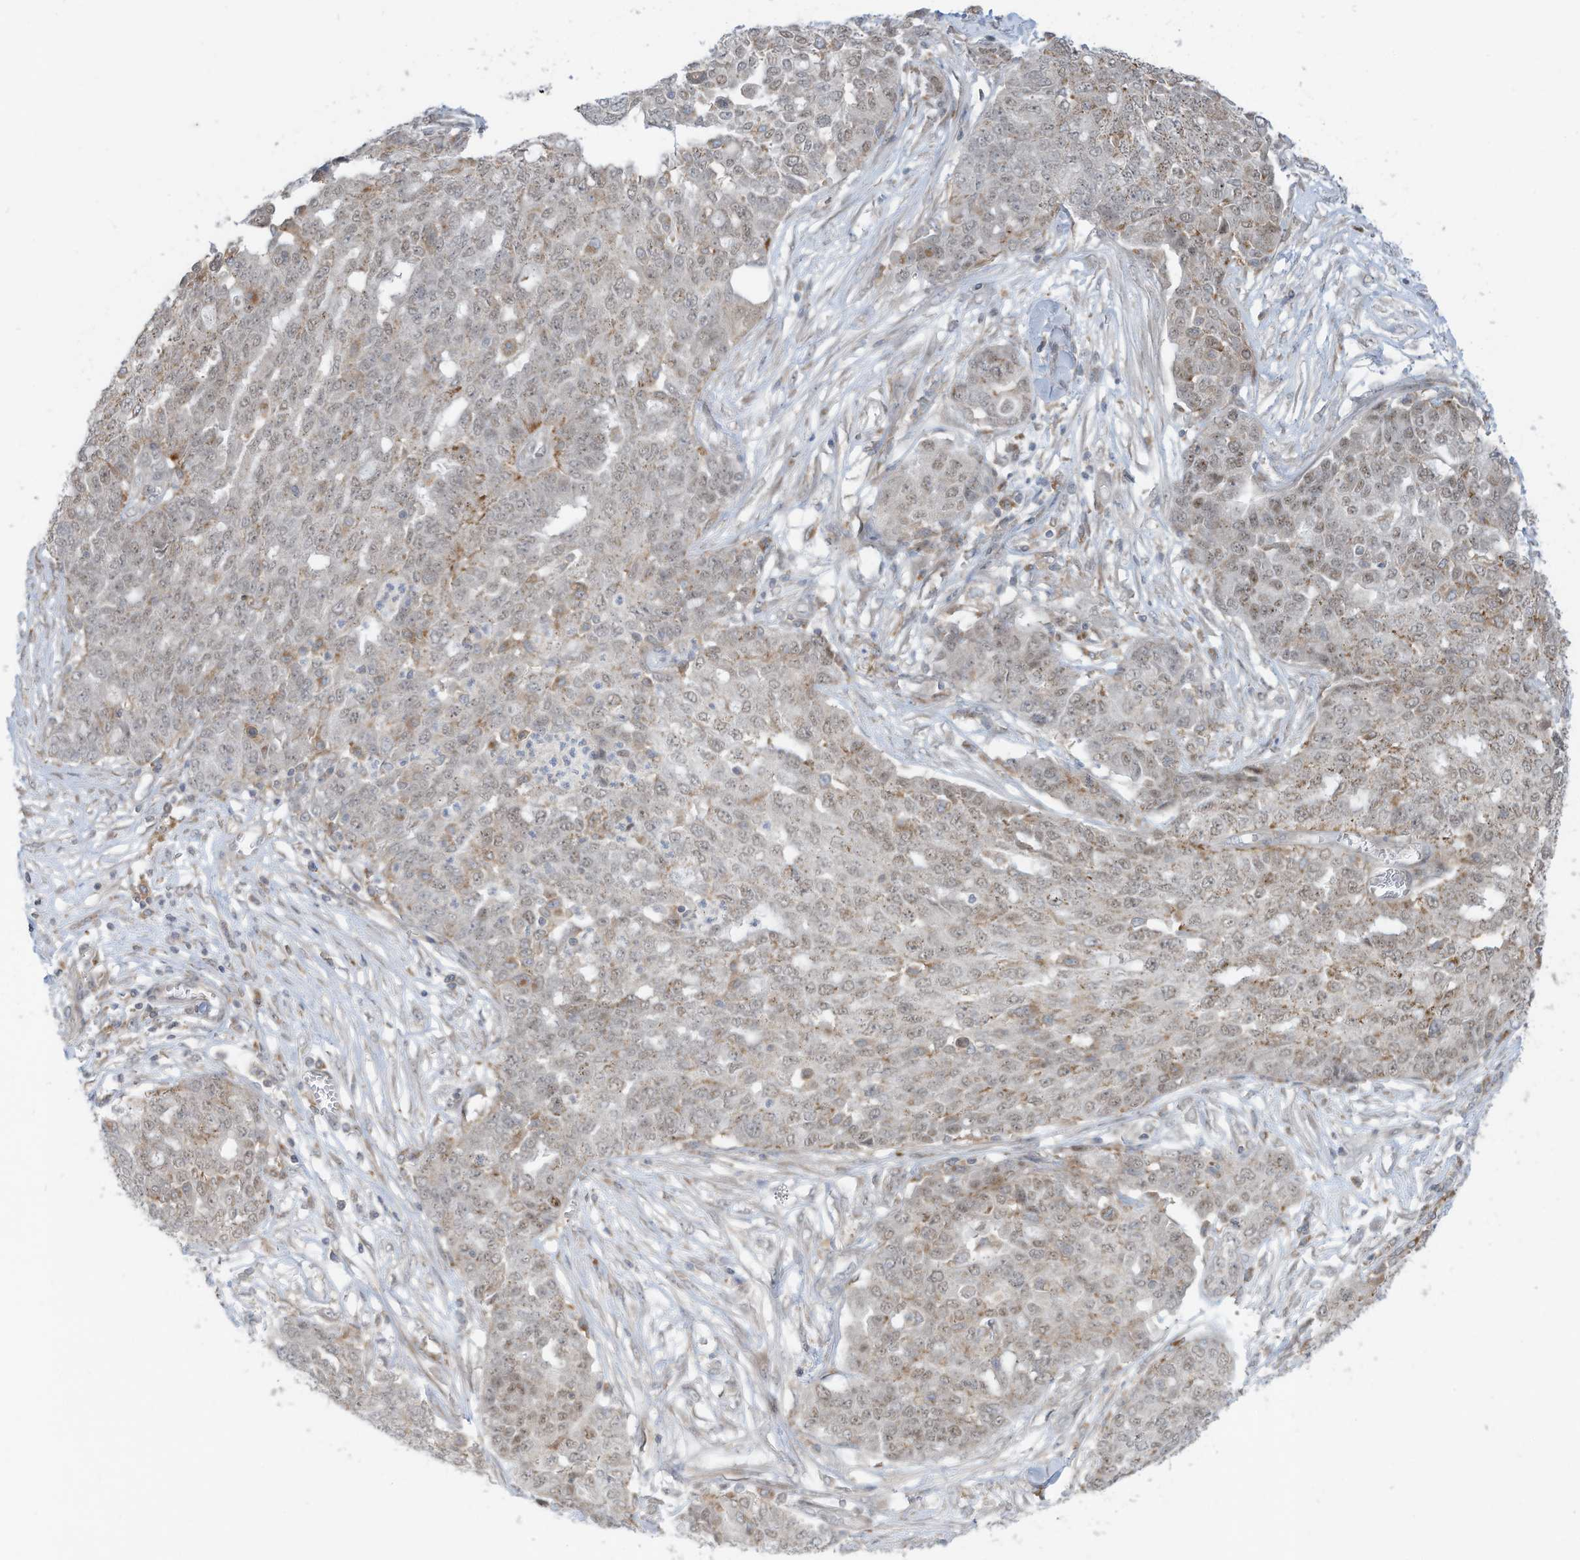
{"staining": {"intensity": "weak", "quantity": ">75%", "location": "cytoplasmic/membranous,nuclear"}, "tissue": "ovarian cancer", "cell_type": "Tumor cells", "image_type": "cancer", "snomed": [{"axis": "morphology", "description": "Cystadenocarcinoma, serous, NOS"}, {"axis": "topography", "description": "Soft tissue"}, {"axis": "topography", "description": "Ovary"}], "caption": "There is low levels of weak cytoplasmic/membranous and nuclear staining in tumor cells of ovarian serous cystadenocarcinoma, as demonstrated by immunohistochemical staining (brown color).", "gene": "DZIP3", "patient": {"sex": "female", "age": 57}}